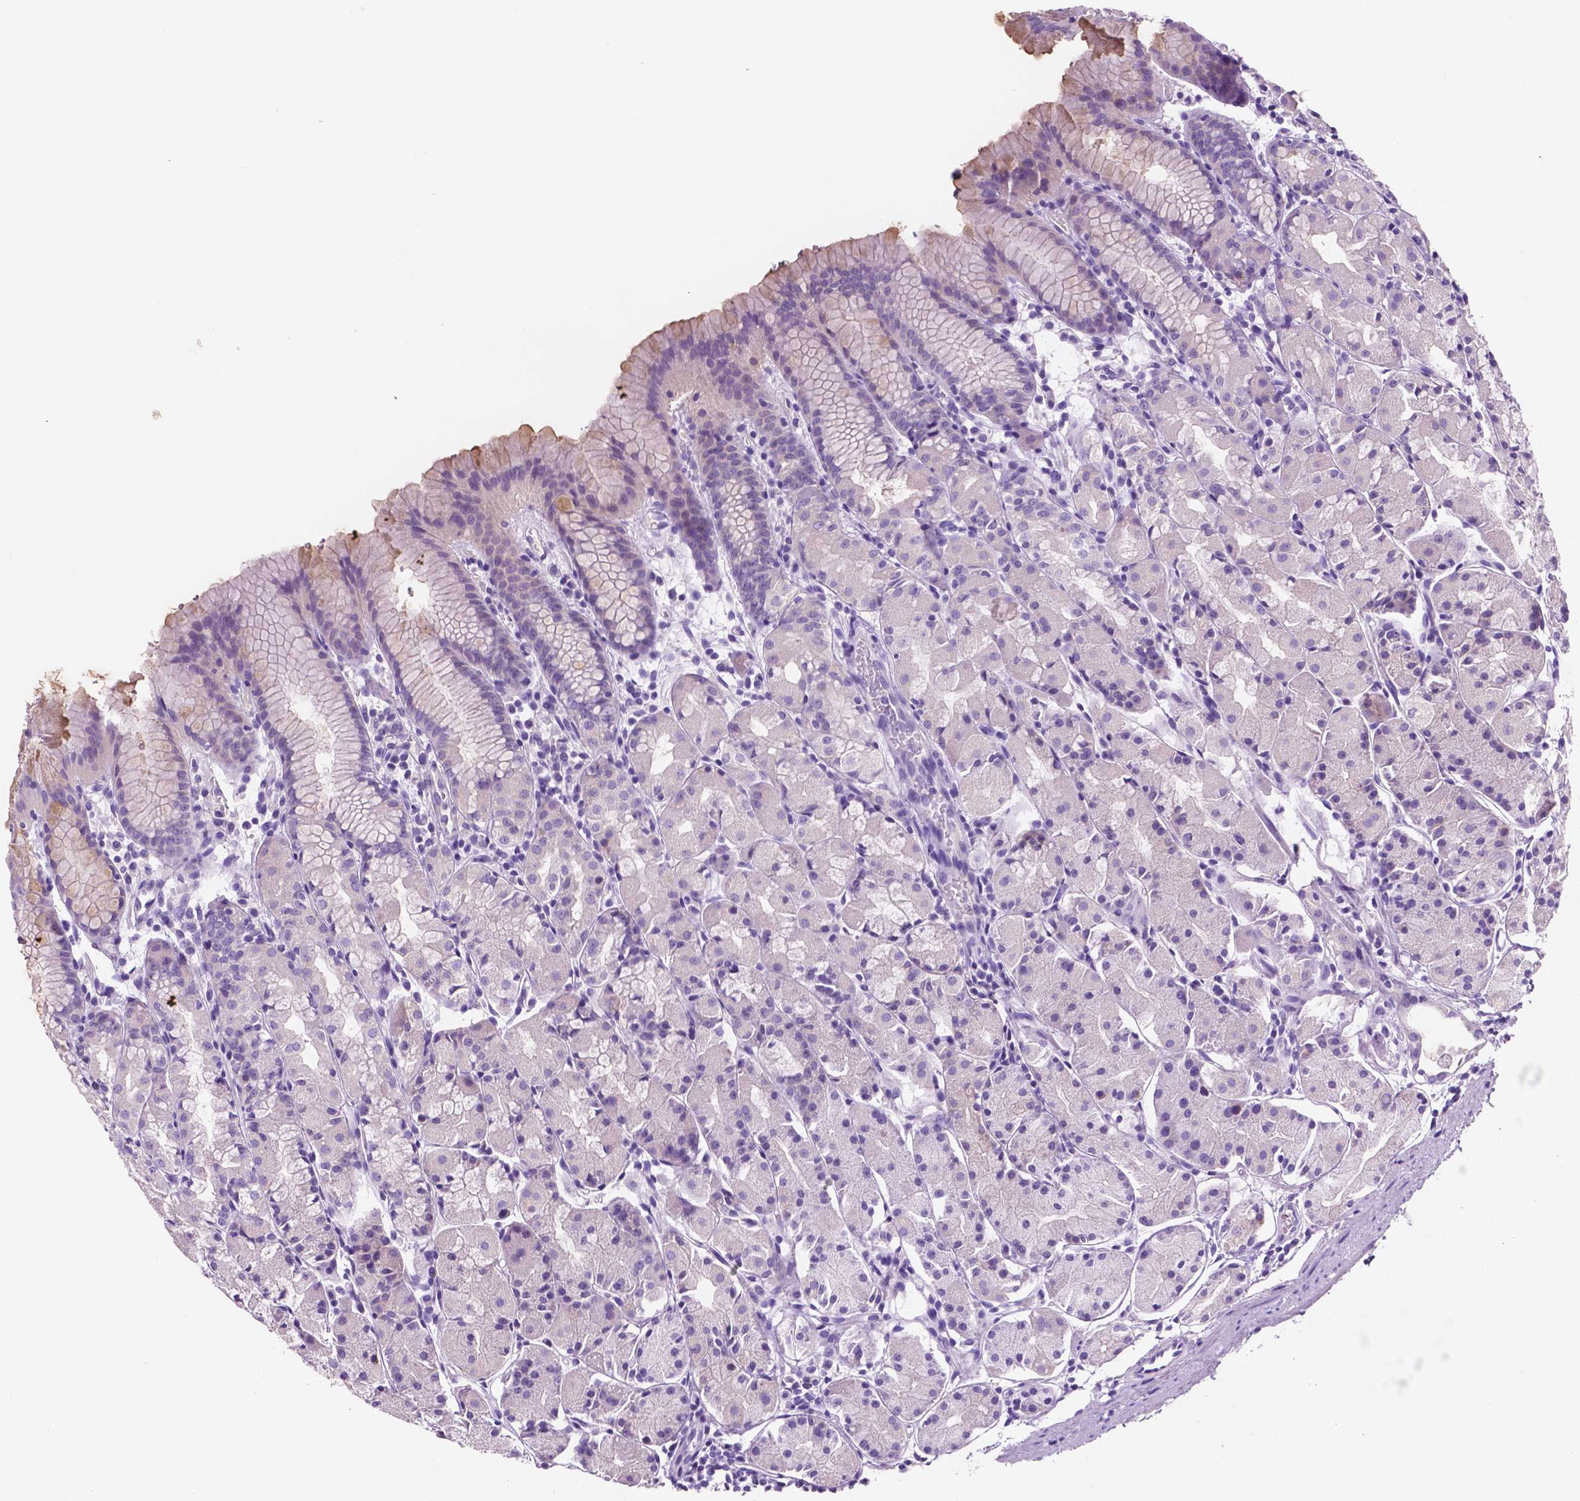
{"staining": {"intensity": "weak", "quantity": "<25%", "location": "cytoplasmic/membranous"}, "tissue": "stomach", "cell_type": "Glandular cells", "image_type": "normal", "snomed": [{"axis": "morphology", "description": "Normal tissue, NOS"}, {"axis": "topography", "description": "Stomach, upper"}], "caption": "Image shows no protein positivity in glandular cells of benign stomach.", "gene": "POU4F1", "patient": {"sex": "male", "age": 47}}